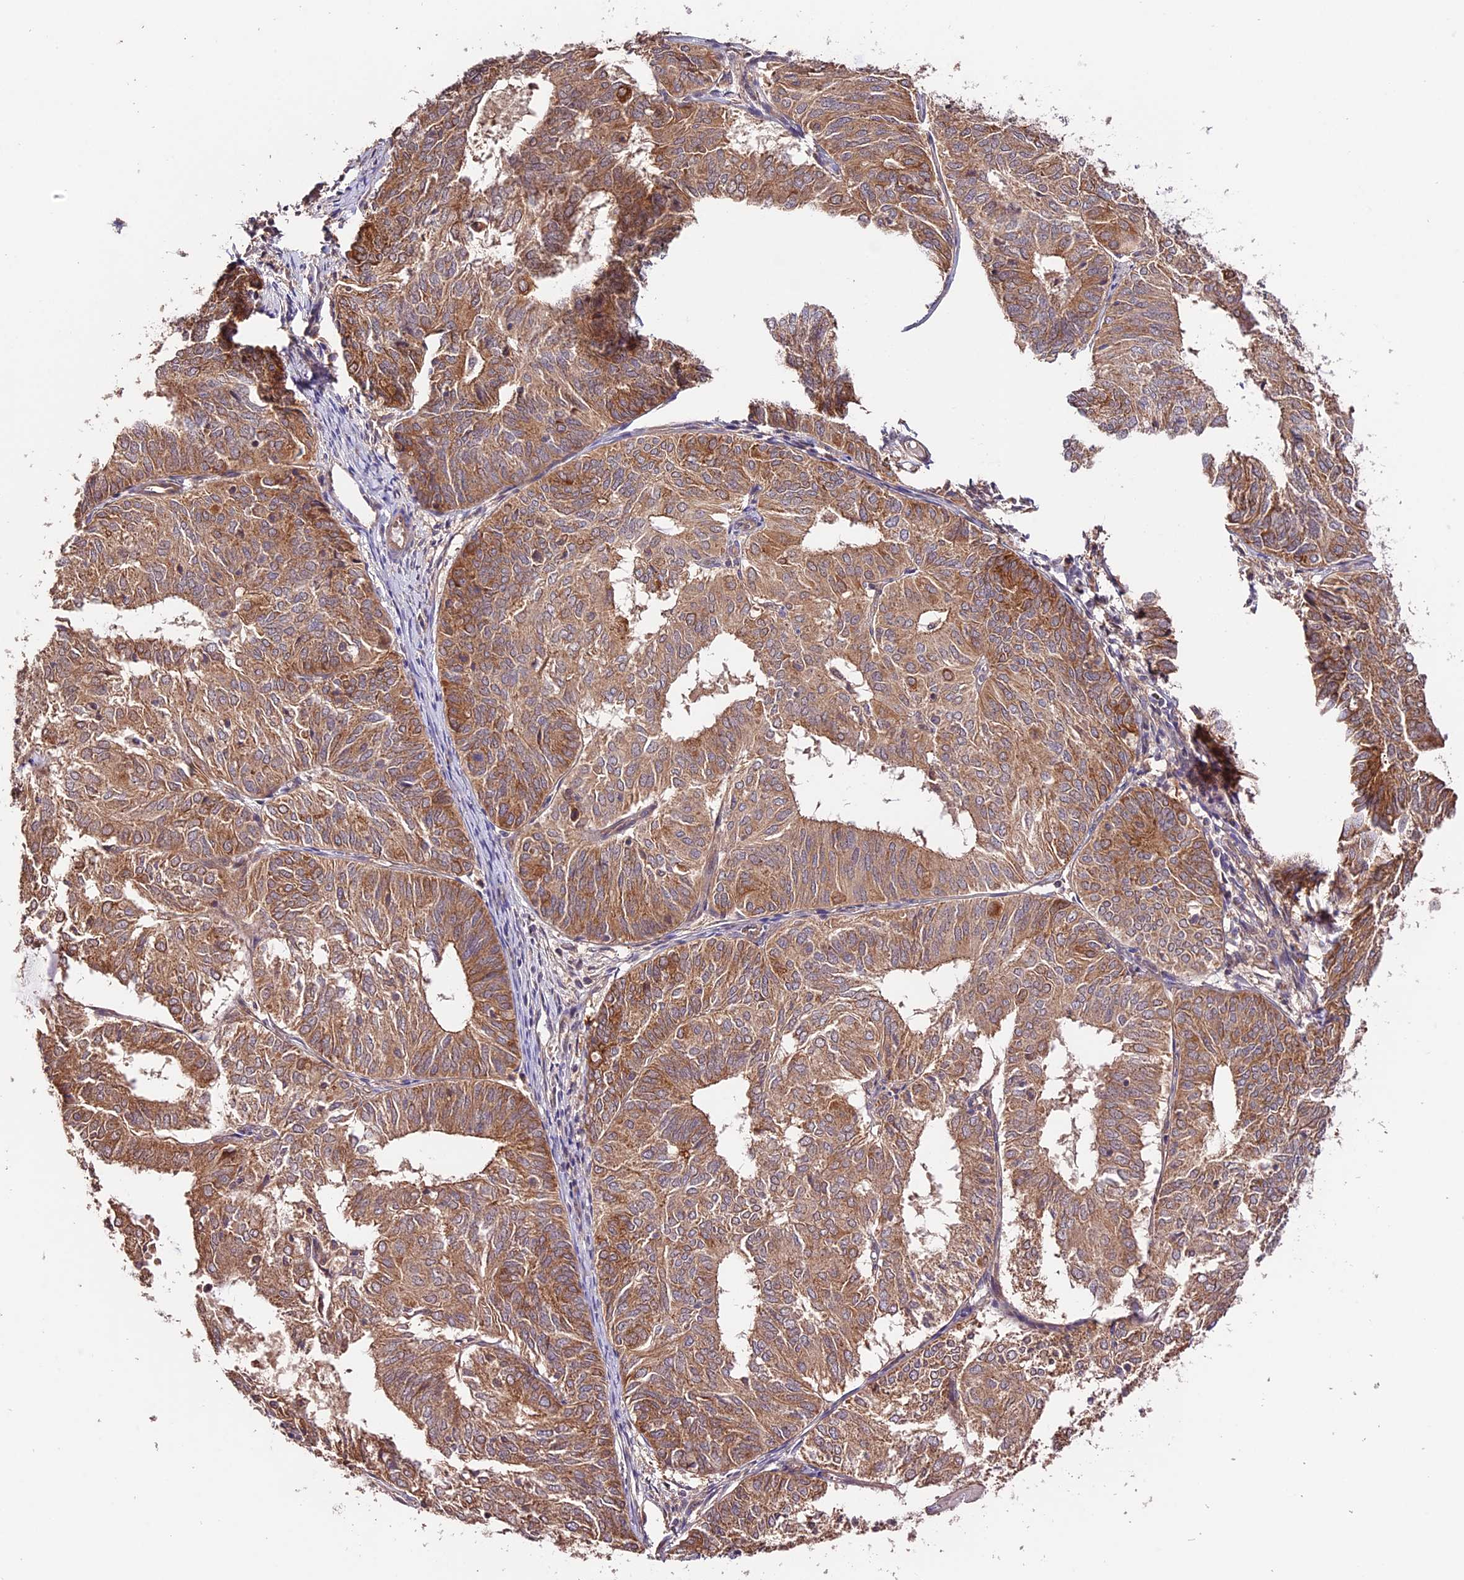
{"staining": {"intensity": "moderate", "quantity": ">75%", "location": "cytoplasmic/membranous"}, "tissue": "endometrial cancer", "cell_type": "Tumor cells", "image_type": "cancer", "snomed": [{"axis": "morphology", "description": "Adenocarcinoma, NOS"}, {"axis": "topography", "description": "Uterus"}], "caption": "Immunohistochemical staining of human adenocarcinoma (endometrial) demonstrates medium levels of moderate cytoplasmic/membranous protein expression in about >75% of tumor cells. Using DAB (3,3'-diaminobenzidine) (brown) and hematoxylin (blue) stains, captured at high magnification using brightfield microscopy.", "gene": "CES3", "patient": {"sex": "female", "age": 60}}